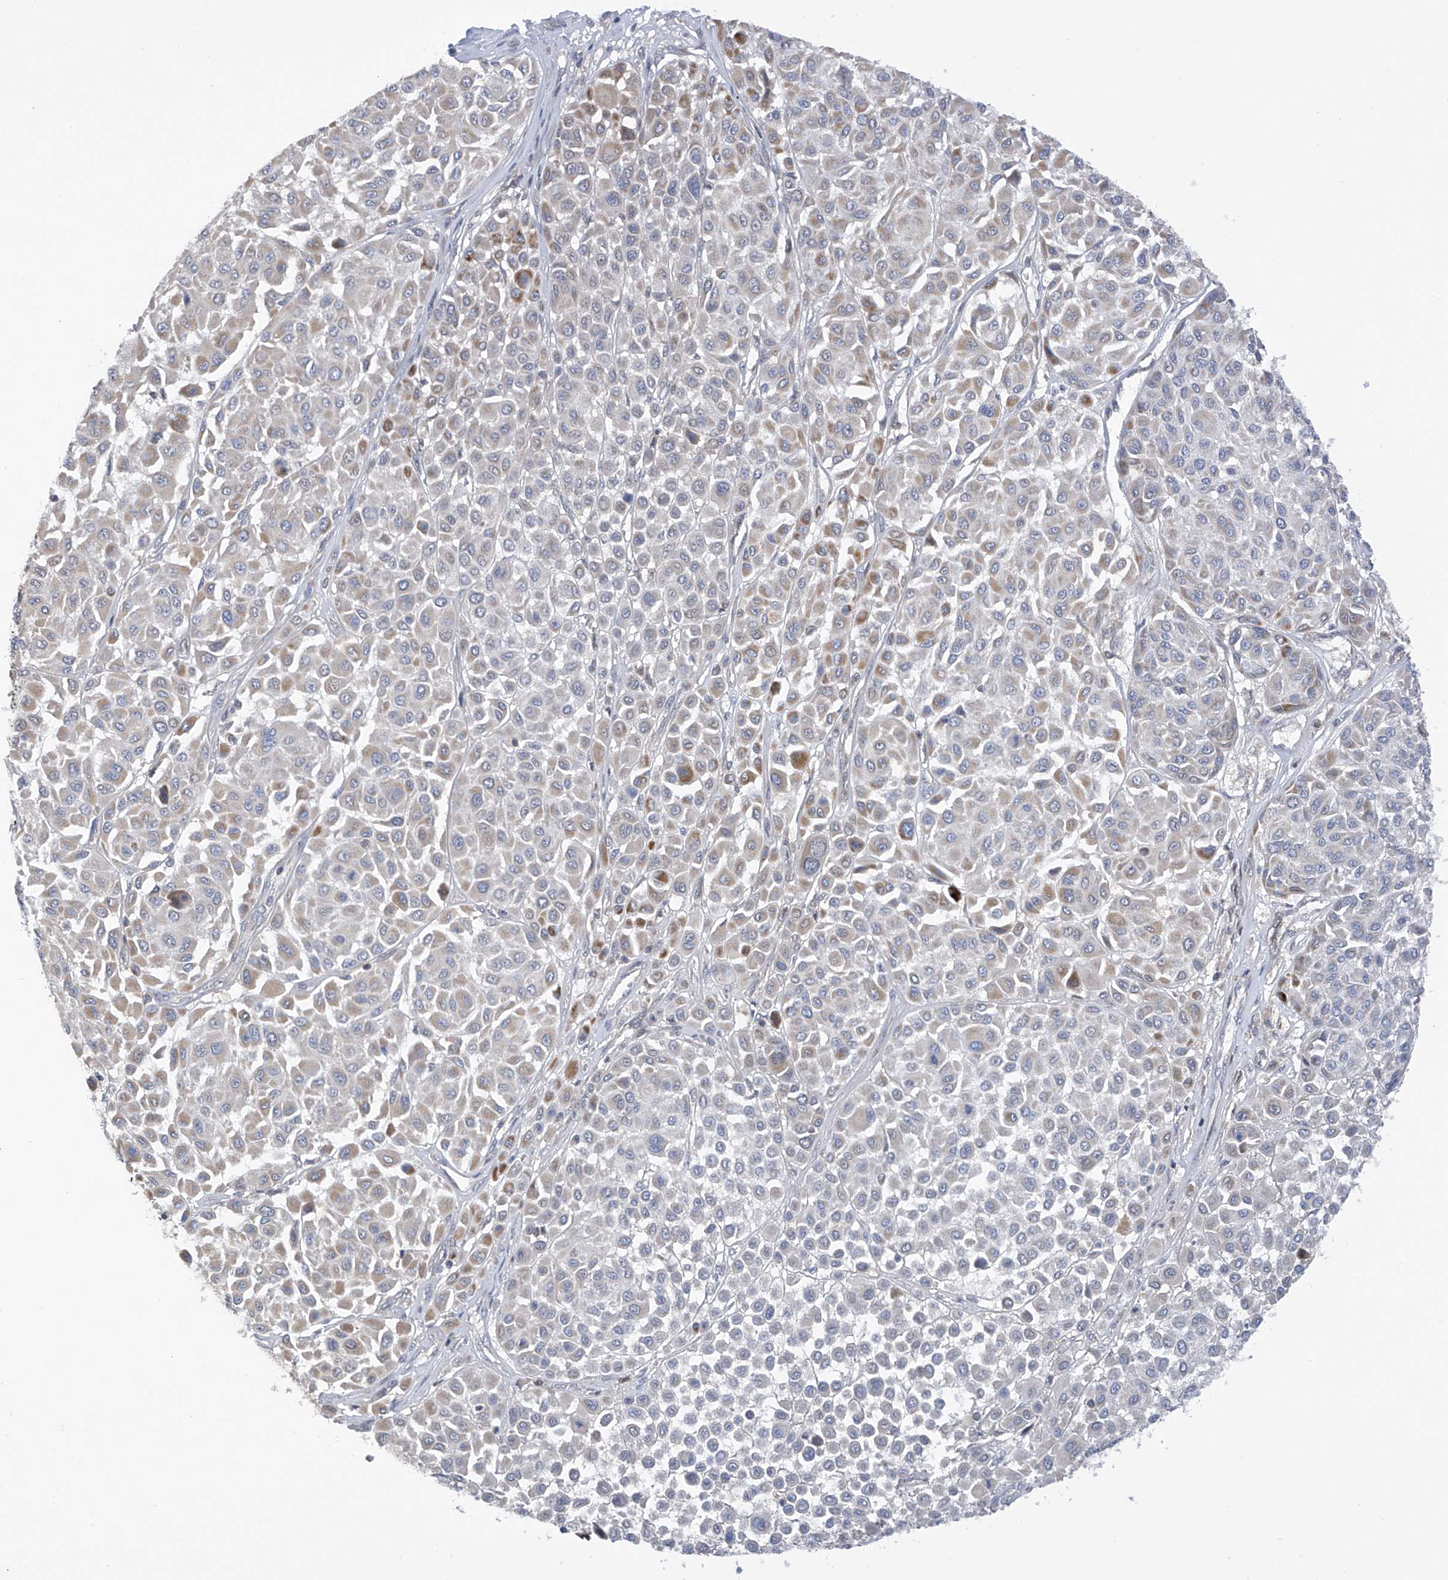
{"staining": {"intensity": "negative", "quantity": "none", "location": "none"}, "tissue": "melanoma", "cell_type": "Tumor cells", "image_type": "cancer", "snomed": [{"axis": "morphology", "description": "Malignant melanoma, Metastatic site"}, {"axis": "topography", "description": "Soft tissue"}], "caption": "Tumor cells are negative for brown protein staining in melanoma.", "gene": "SLCO4A1", "patient": {"sex": "male", "age": 41}}